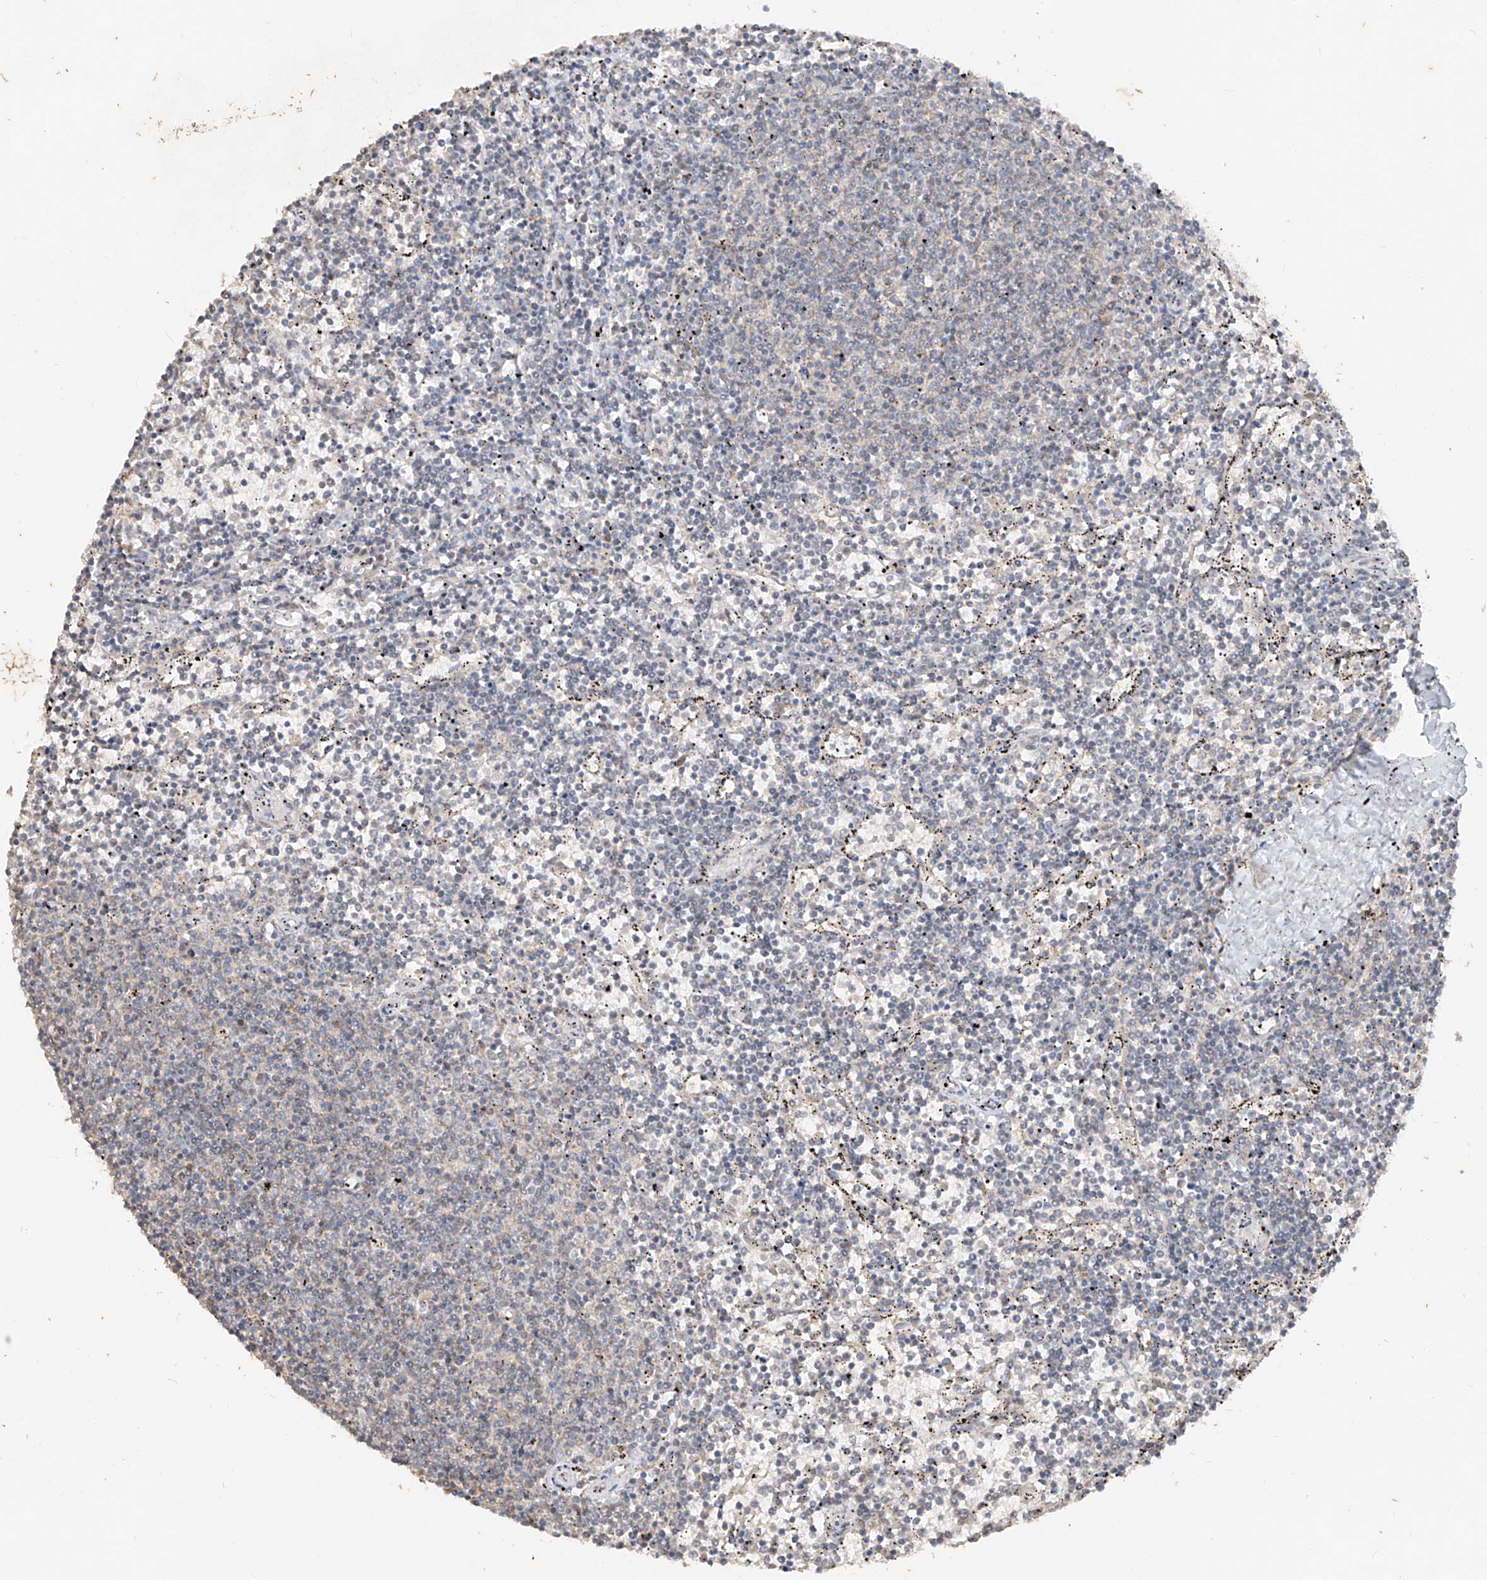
{"staining": {"intensity": "negative", "quantity": "none", "location": "none"}, "tissue": "lymphoma", "cell_type": "Tumor cells", "image_type": "cancer", "snomed": [{"axis": "morphology", "description": "Malignant lymphoma, non-Hodgkin's type, Low grade"}, {"axis": "topography", "description": "Spleen"}], "caption": "Tumor cells are negative for protein expression in human lymphoma.", "gene": "MTUS2", "patient": {"sex": "female", "age": 50}}